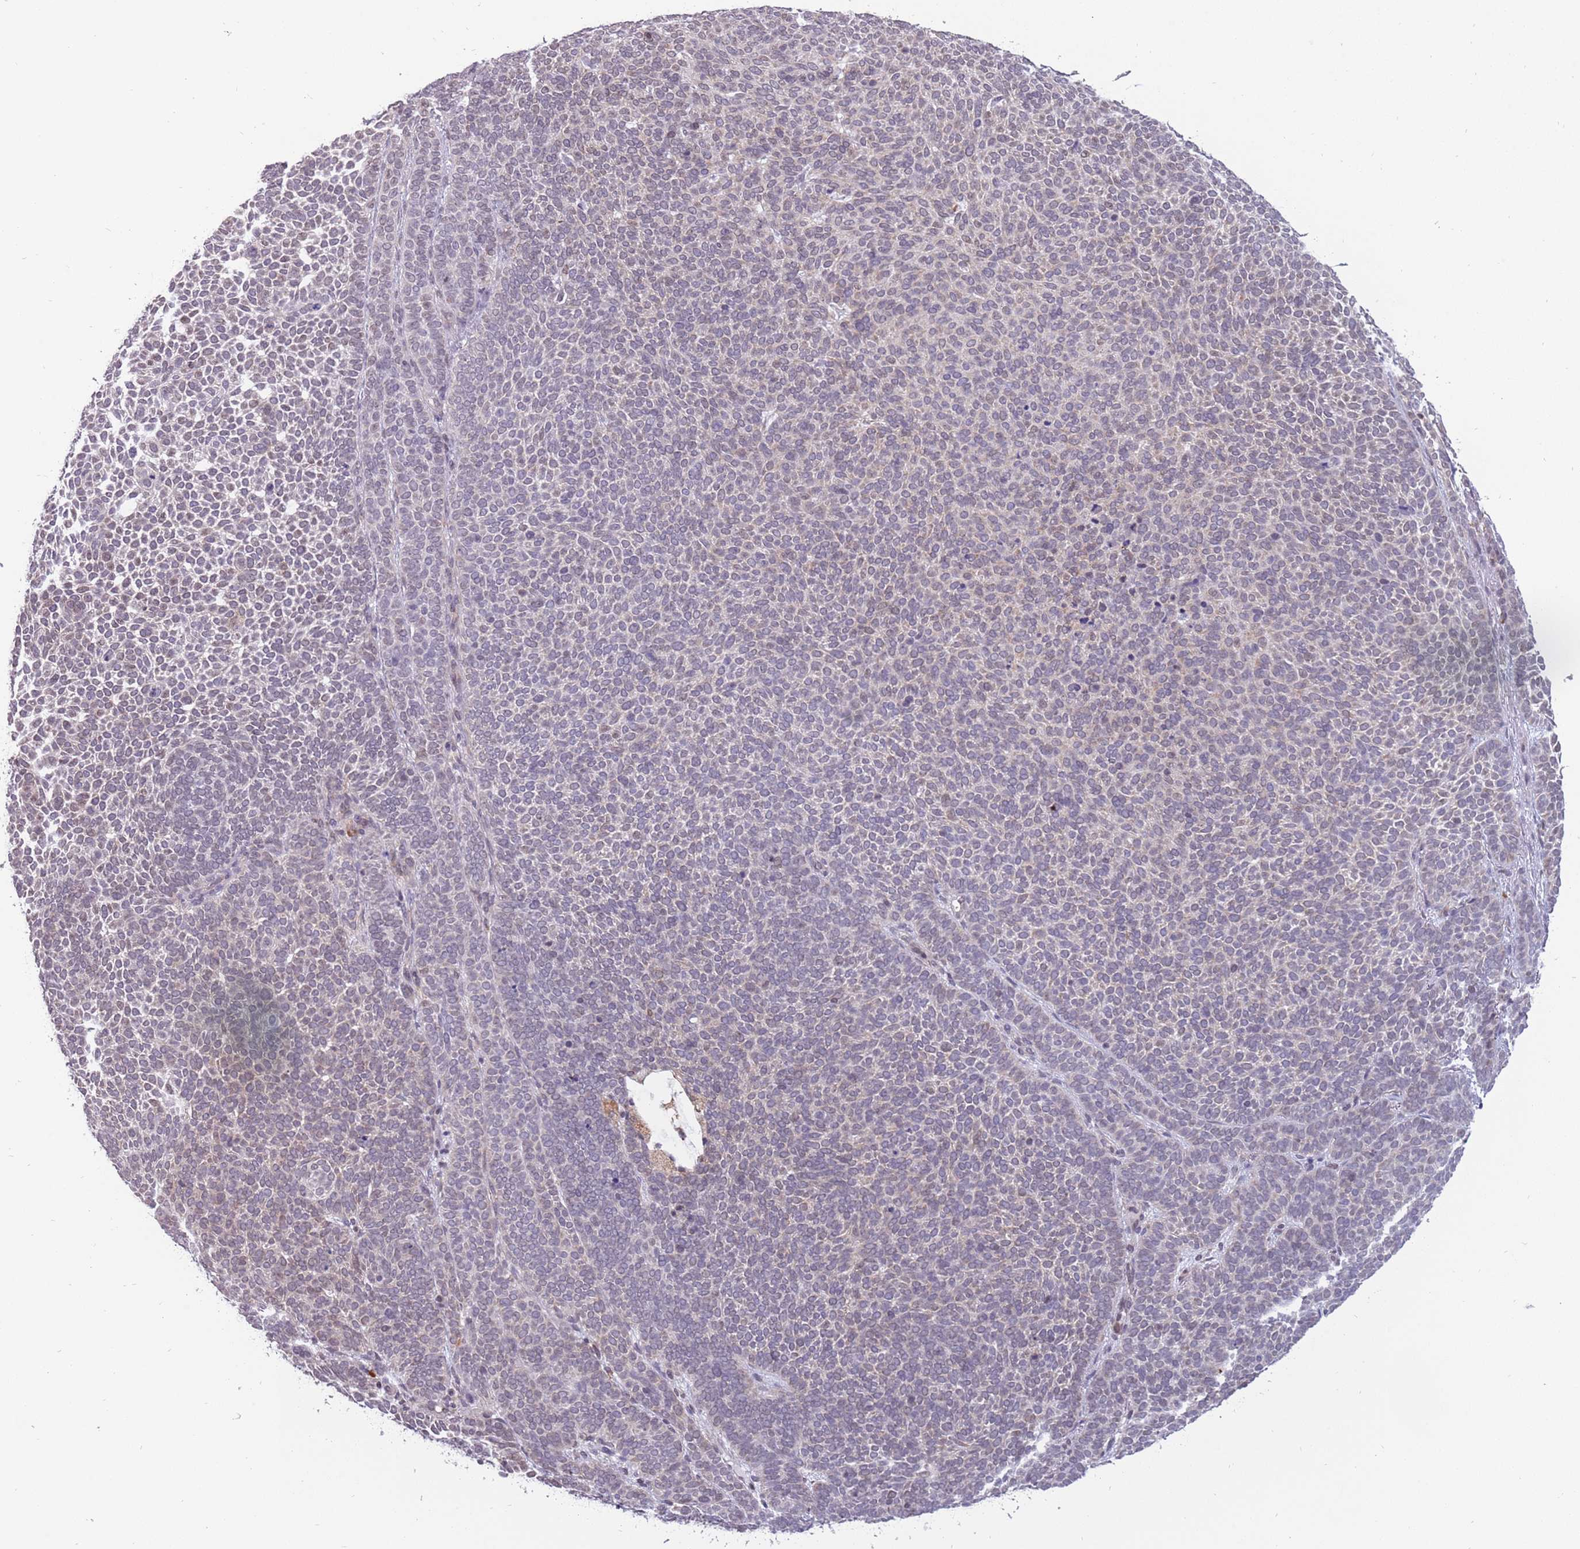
{"staining": {"intensity": "negative", "quantity": "none", "location": "none"}, "tissue": "skin cancer", "cell_type": "Tumor cells", "image_type": "cancer", "snomed": [{"axis": "morphology", "description": "Basal cell carcinoma"}, {"axis": "topography", "description": "Skin"}], "caption": "This is an immunohistochemistry micrograph of human skin cancer (basal cell carcinoma). There is no expression in tumor cells.", "gene": "BARD1", "patient": {"sex": "female", "age": 77}}